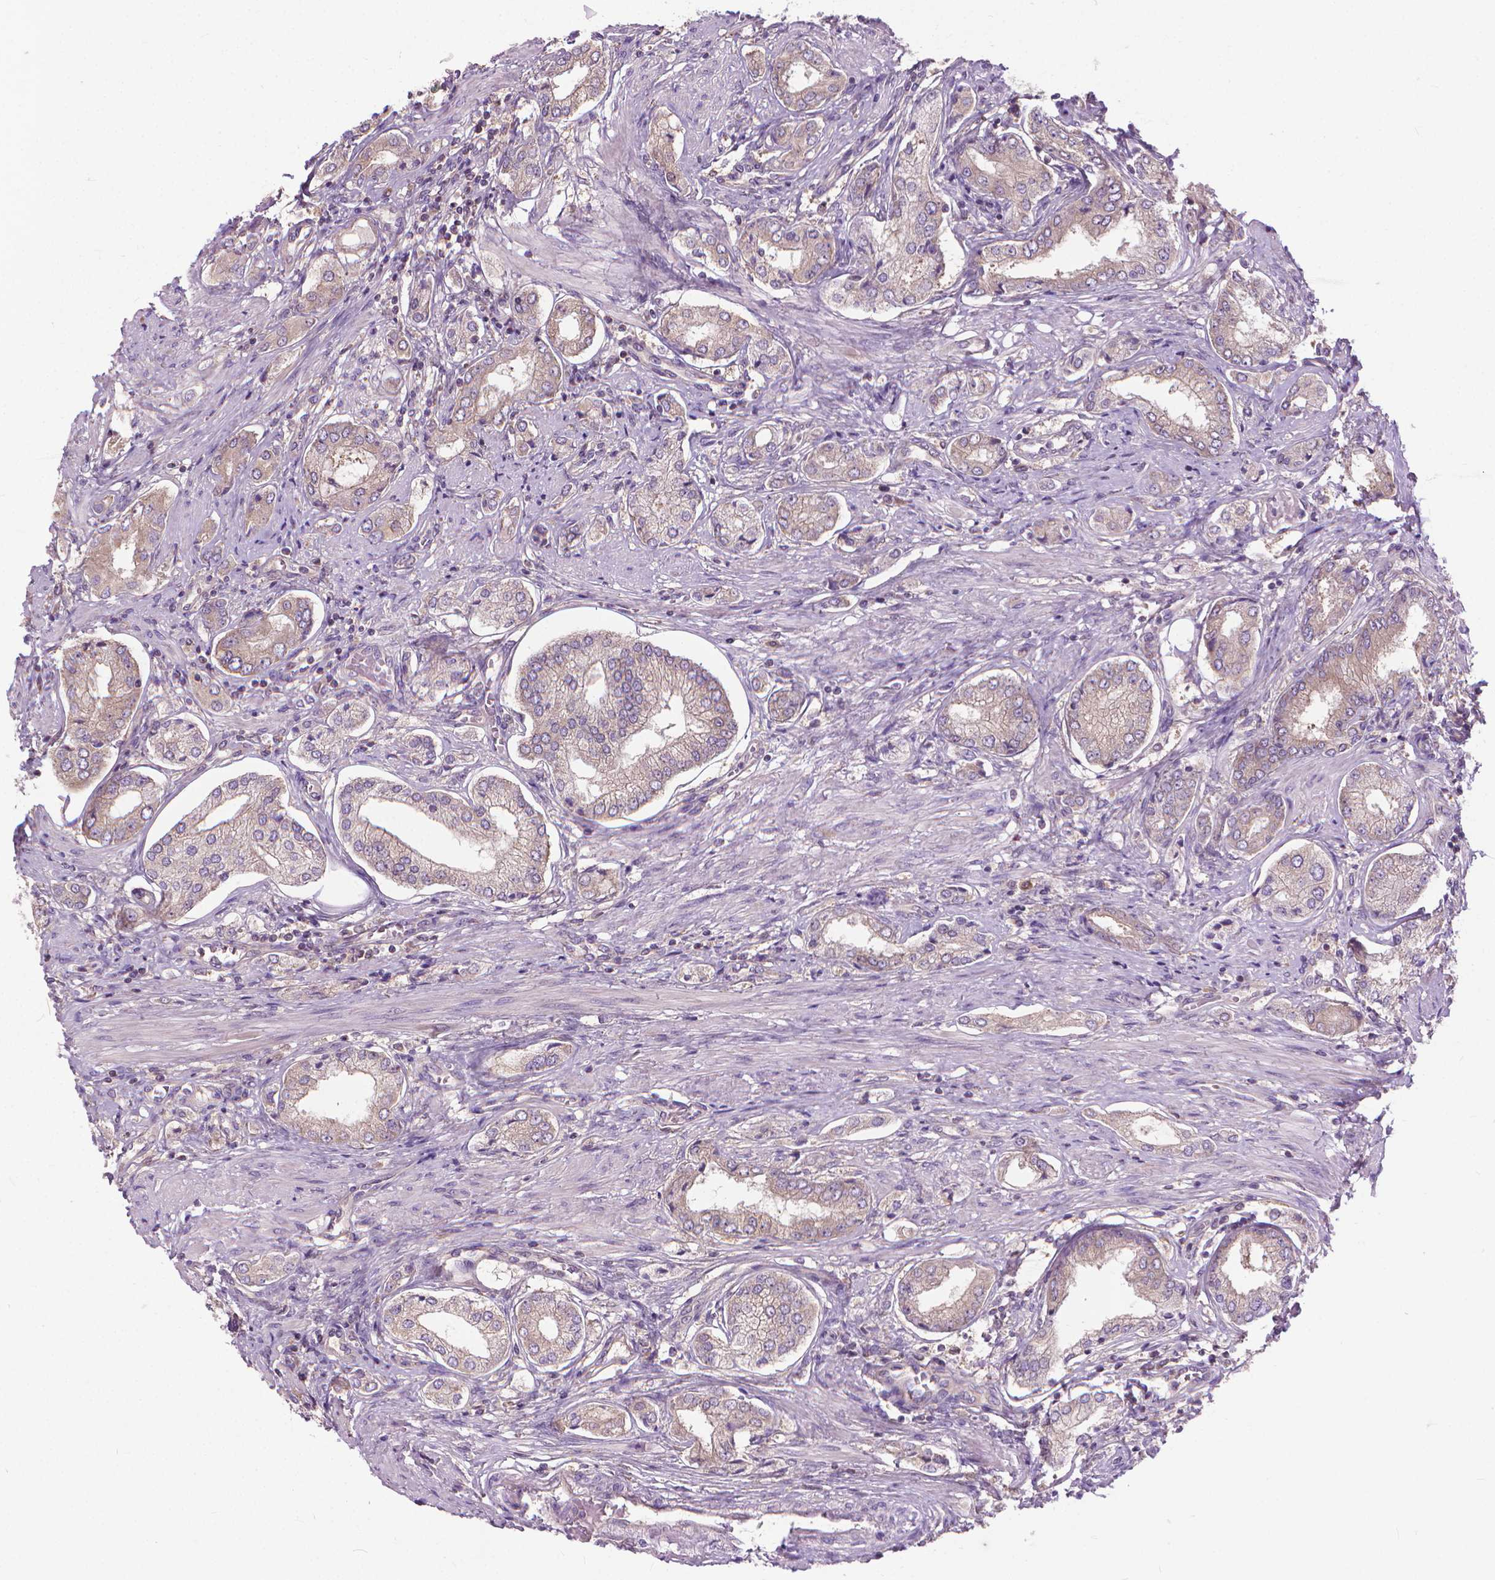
{"staining": {"intensity": "weak", "quantity": "25%-75%", "location": "cytoplasmic/membranous"}, "tissue": "prostate cancer", "cell_type": "Tumor cells", "image_type": "cancer", "snomed": [{"axis": "morphology", "description": "Adenocarcinoma, NOS"}, {"axis": "topography", "description": "Prostate"}], "caption": "This micrograph reveals prostate cancer (adenocarcinoma) stained with IHC to label a protein in brown. The cytoplasmic/membranous of tumor cells show weak positivity for the protein. Nuclei are counter-stained blue.", "gene": "NUDT1", "patient": {"sex": "male", "age": 63}}